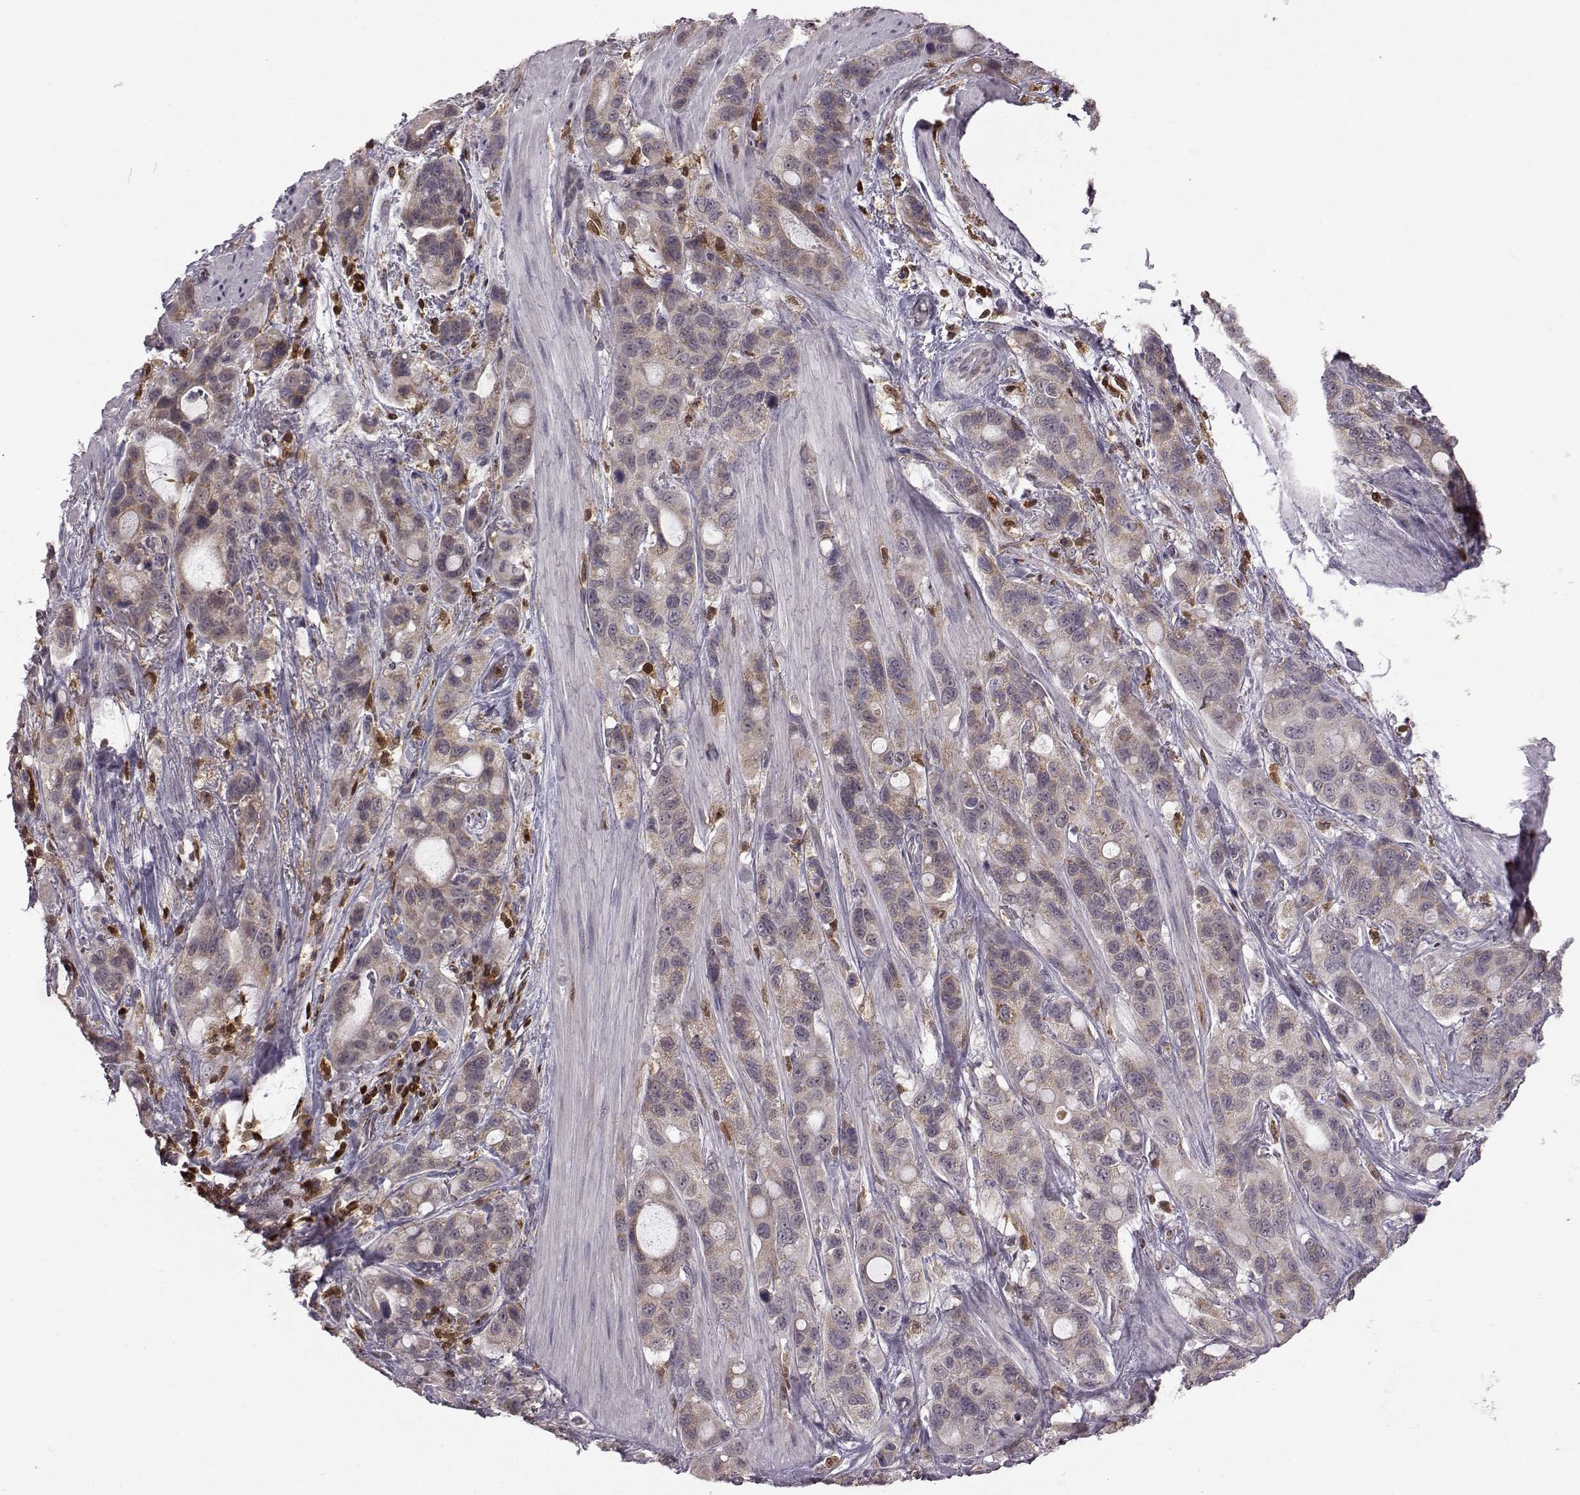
{"staining": {"intensity": "weak", "quantity": "<25%", "location": "cytoplasmic/membranous"}, "tissue": "stomach cancer", "cell_type": "Tumor cells", "image_type": "cancer", "snomed": [{"axis": "morphology", "description": "Adenocarcinoma, NOS"}, {"axis": "topography", "description": "Stomach"}], "caption": "High magnification brightfield microscopy of stomach cancer (adenocarcinoma) stained with DAB (3,3'-diaminobenzidine) (brown) and counterstained with hematoxylin (blue): tumor cells show no significant staining.", "gene": "DOK2", "patient": {"sex": "male", "age": 63}}